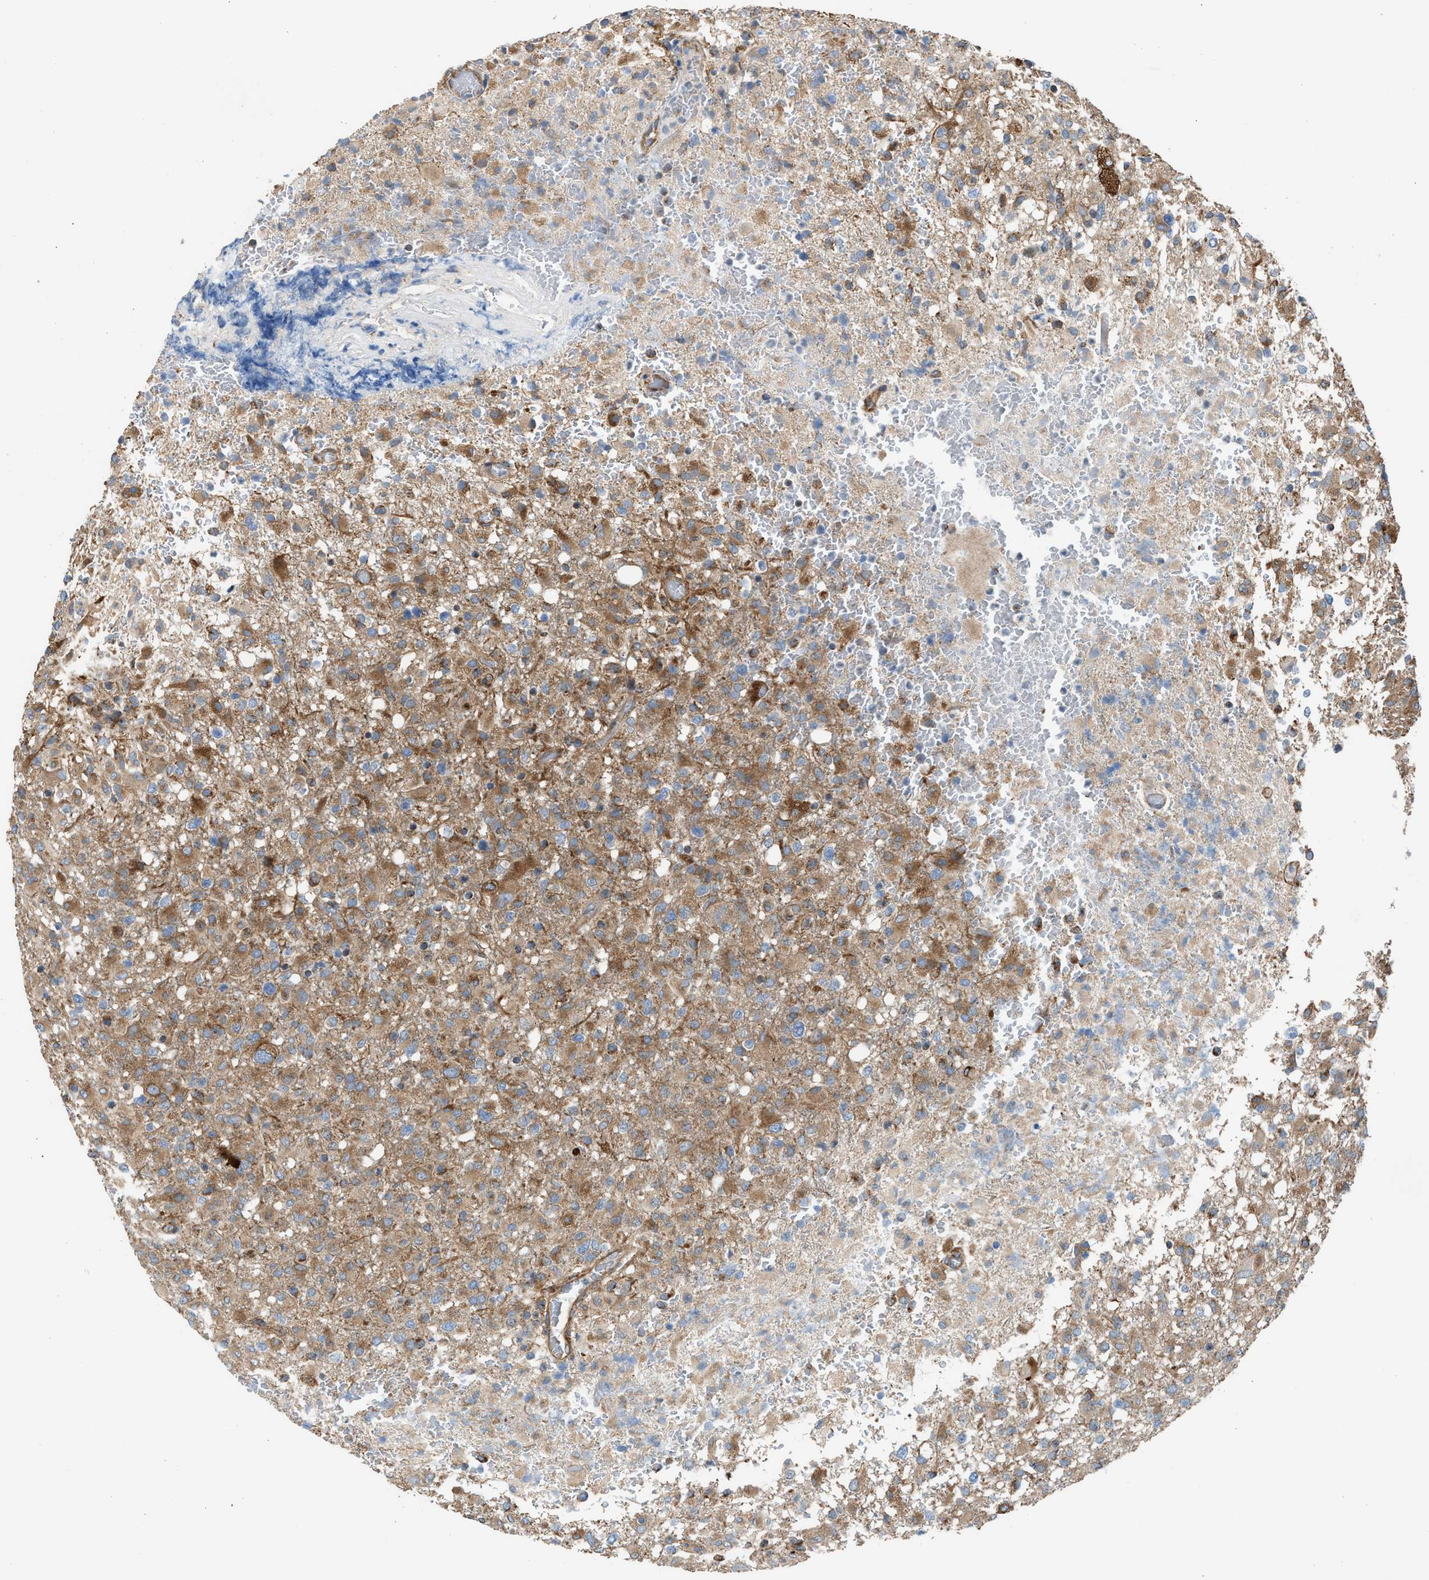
{"staining": {"intensity": "weak", "quantity": ">75%", "location": "cytoplasmic/membranous"}, "tissue": "glioma", "cell_type": "Tumor cells", "image_type": "cancer", "snomed": [{"axis": "morphology", "description": "Glioma, malignant, High grade"}, {"axis": "topography", "description": "Brain"}], "caption": "Protein staining shows weak cytoplasmic/membranous positivity in about >75% of tumor cells in glioma.", "gene": "SLC10A3", "patient": {"sex": "female", "age": 57}}